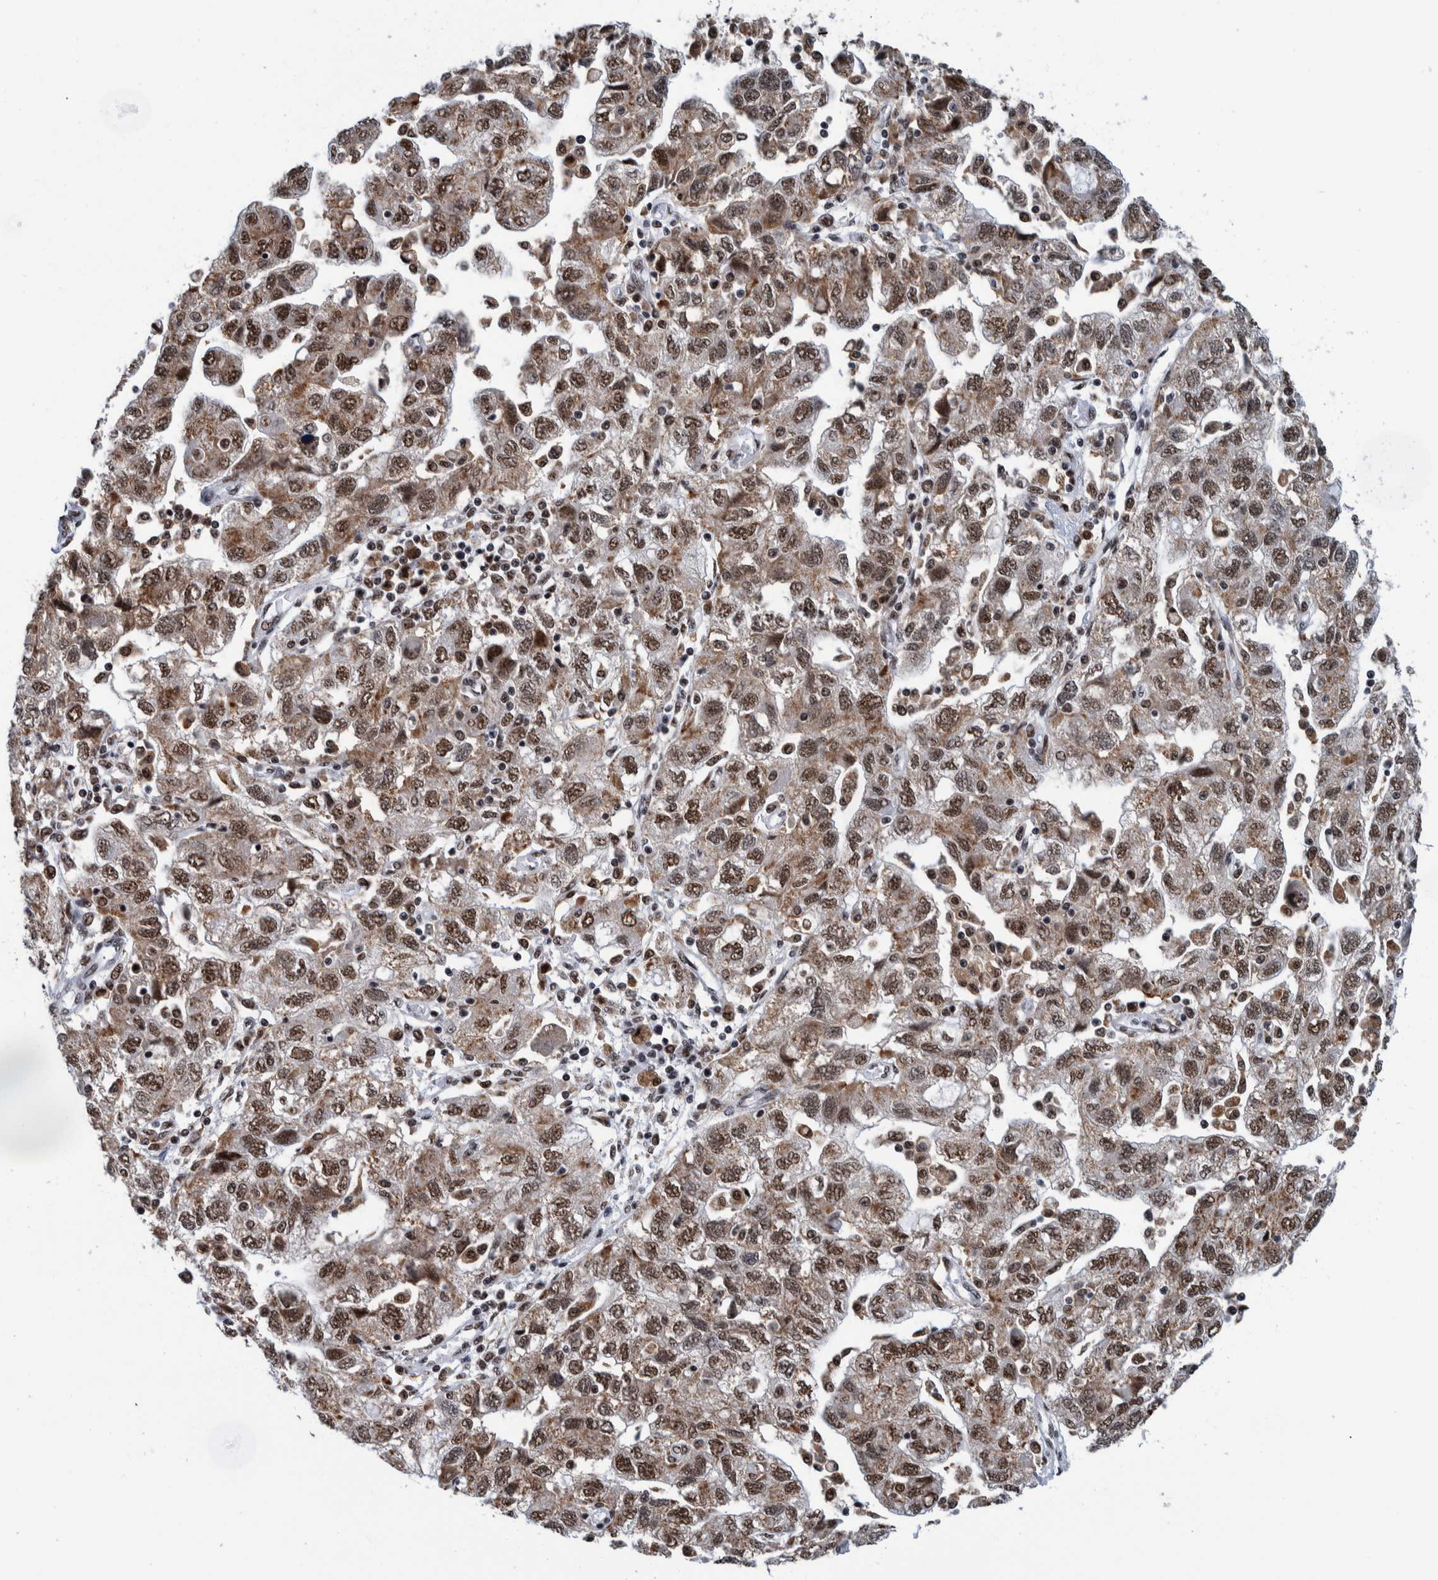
{"staining": {"intensity": "moderate", "quantity": ">75%", "location": "cytoplasmic/membranous,nuclear"}, "tissue": "ovarian cancer", "cell_type": "Tumor cells", "image_type": "cancer", "snomed": [{"axis": "morphology", "description": "Carcinoma, NOS"}, {"axis": "morphology", "description": "Cystadenocarcinoma, serous, NOS"}, {"axis": "topography", "description": "Ovary"}], "caption": "A brown stain highlights moderate cytoplasmic/membranous and nuclear positivity of a protein in human ovarian carcinoma tumor cells.", "gene": "EFTUD2", "patient": {"sex": "female", "age": 69}}